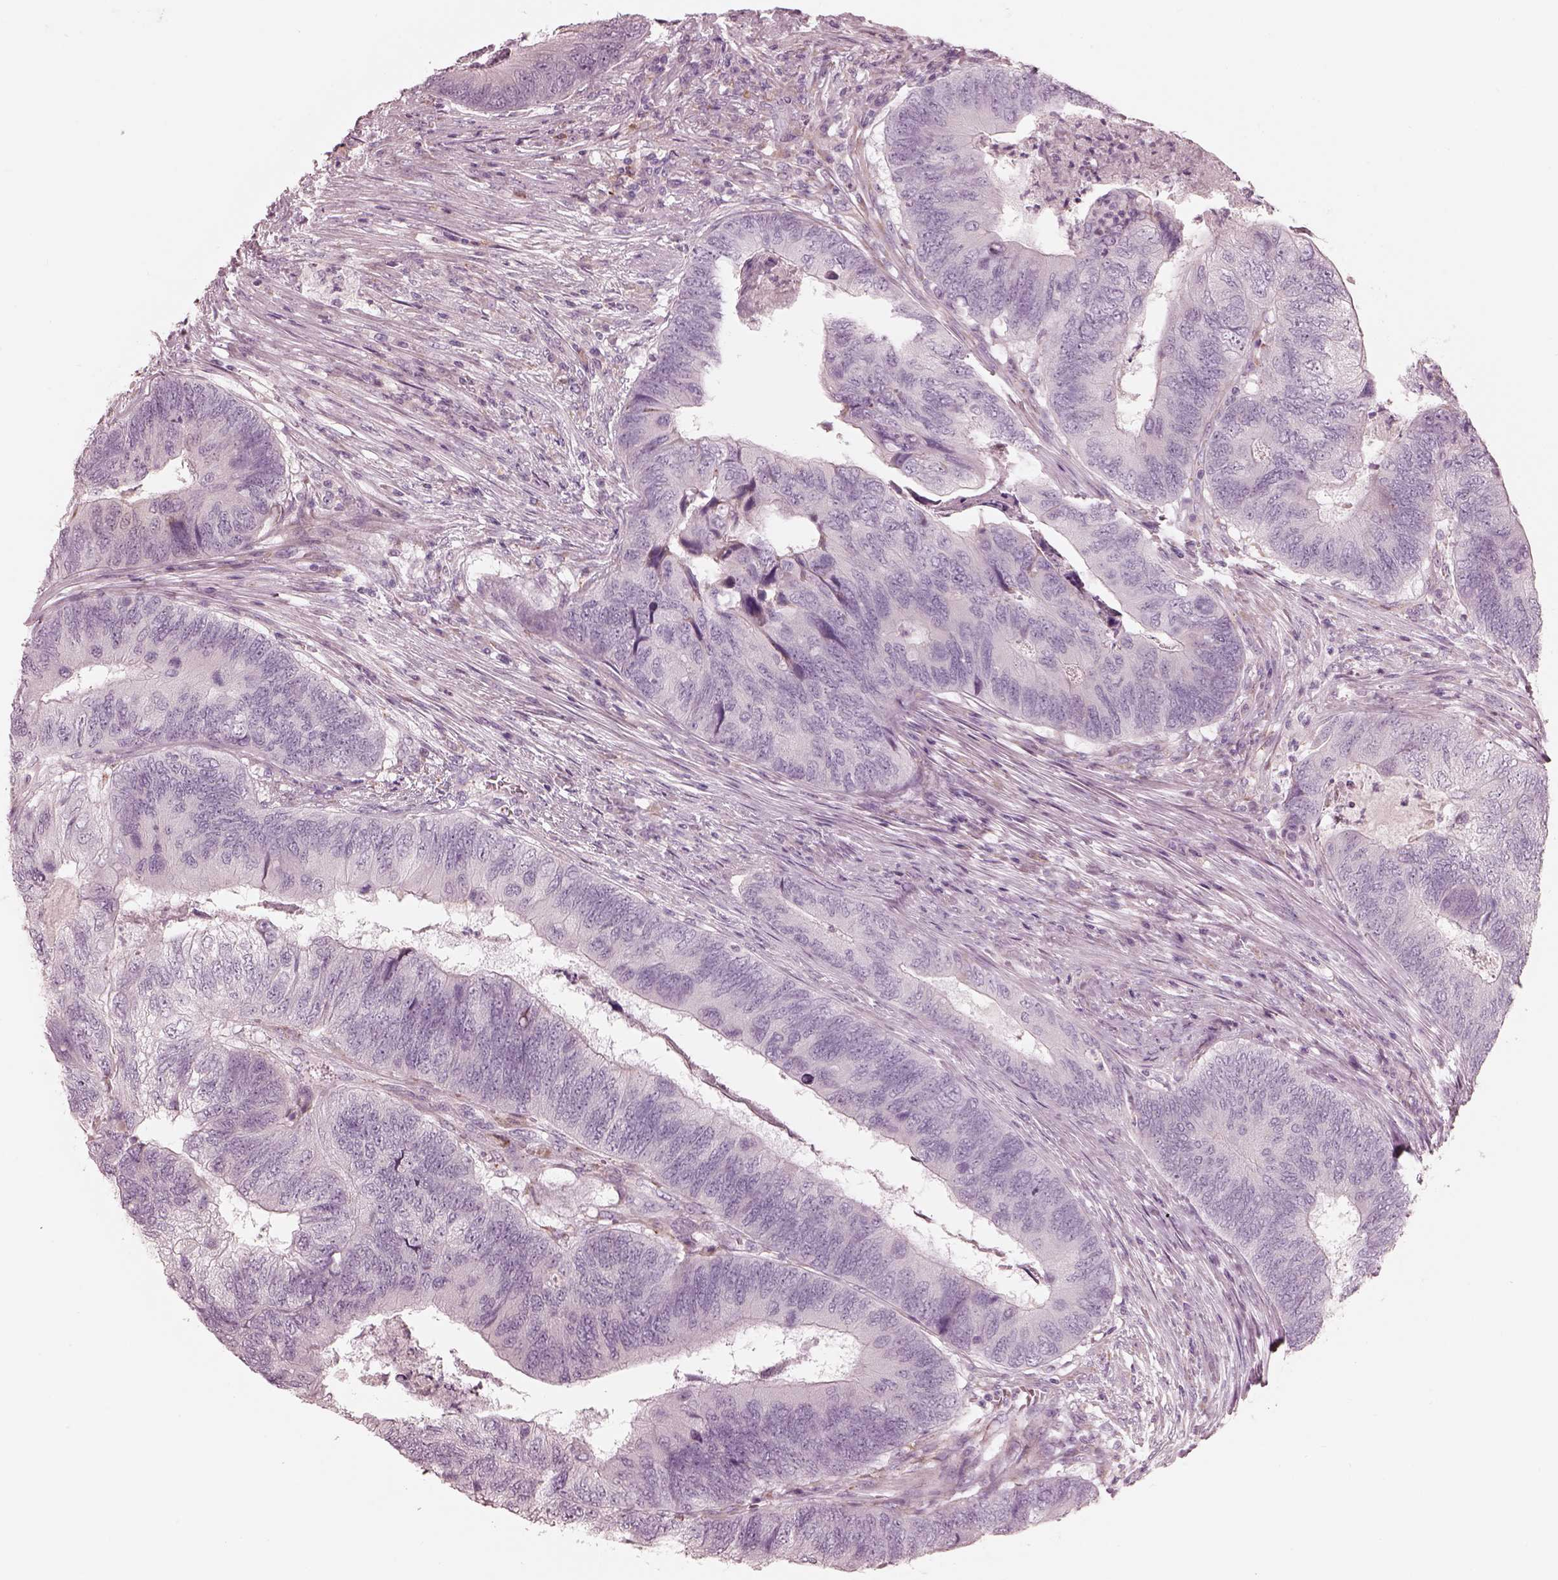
{"staining": {"intensity": "negative", "quantity": "none", "location": "none"}, "tissue": "colorectal cancer", "cell_type": "Tumor cells", "image_type": "cancer", "snomed": [{"axis": "morphology", "description": "Adenocarcinoma, NOS"}, {"axis": "topography", "description": "Colon"}], "caption": "An image of human colorectal cancer (adenocarcinoma) is negative for staining in tumor cells. (Brightfield microscopy of DAB IHC at high magnification).", "gene": "CADM2", "patient": {"sex": "female", "age": 67}}